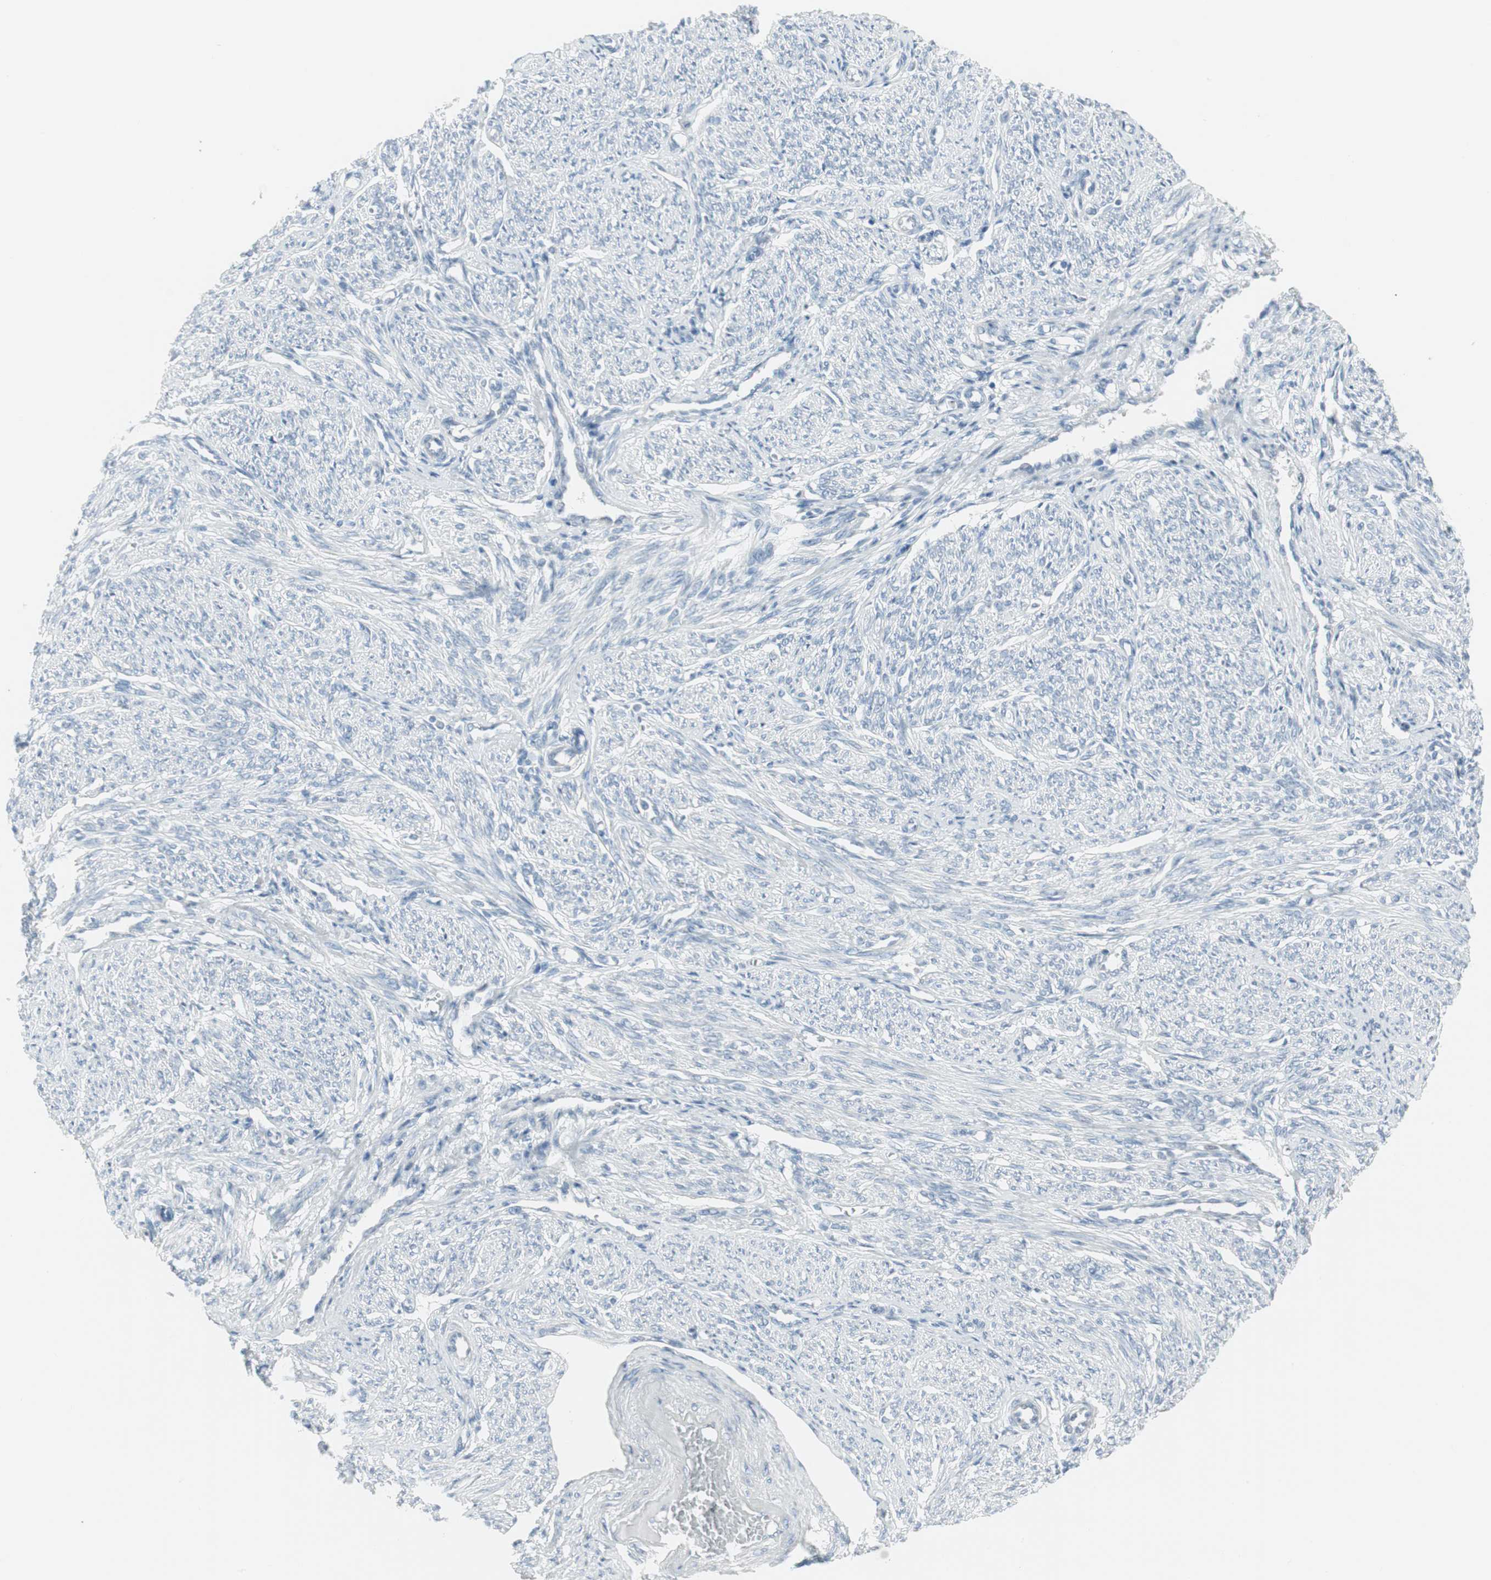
{"staining": {"intensity": "weak", "quantity": "<25%", "location": "cytoplasmic/membranous,nuclear"}, "tissue": "smooth muscle", "cell_type": "Smooth muscle cells", "image_type": "normal", "snomed": [{"axis": "morphology", "description": "Normal tissue, NOS"}, {"axis": "topography", "description": "Smooth muscle"}], "caption": "Immunohistochemistry (IHC) of benign human smooth muscle reveals no staining in smooth muscle cells.", "gene": "AGR2", "patient": {"sex": "female", "age": 65}}